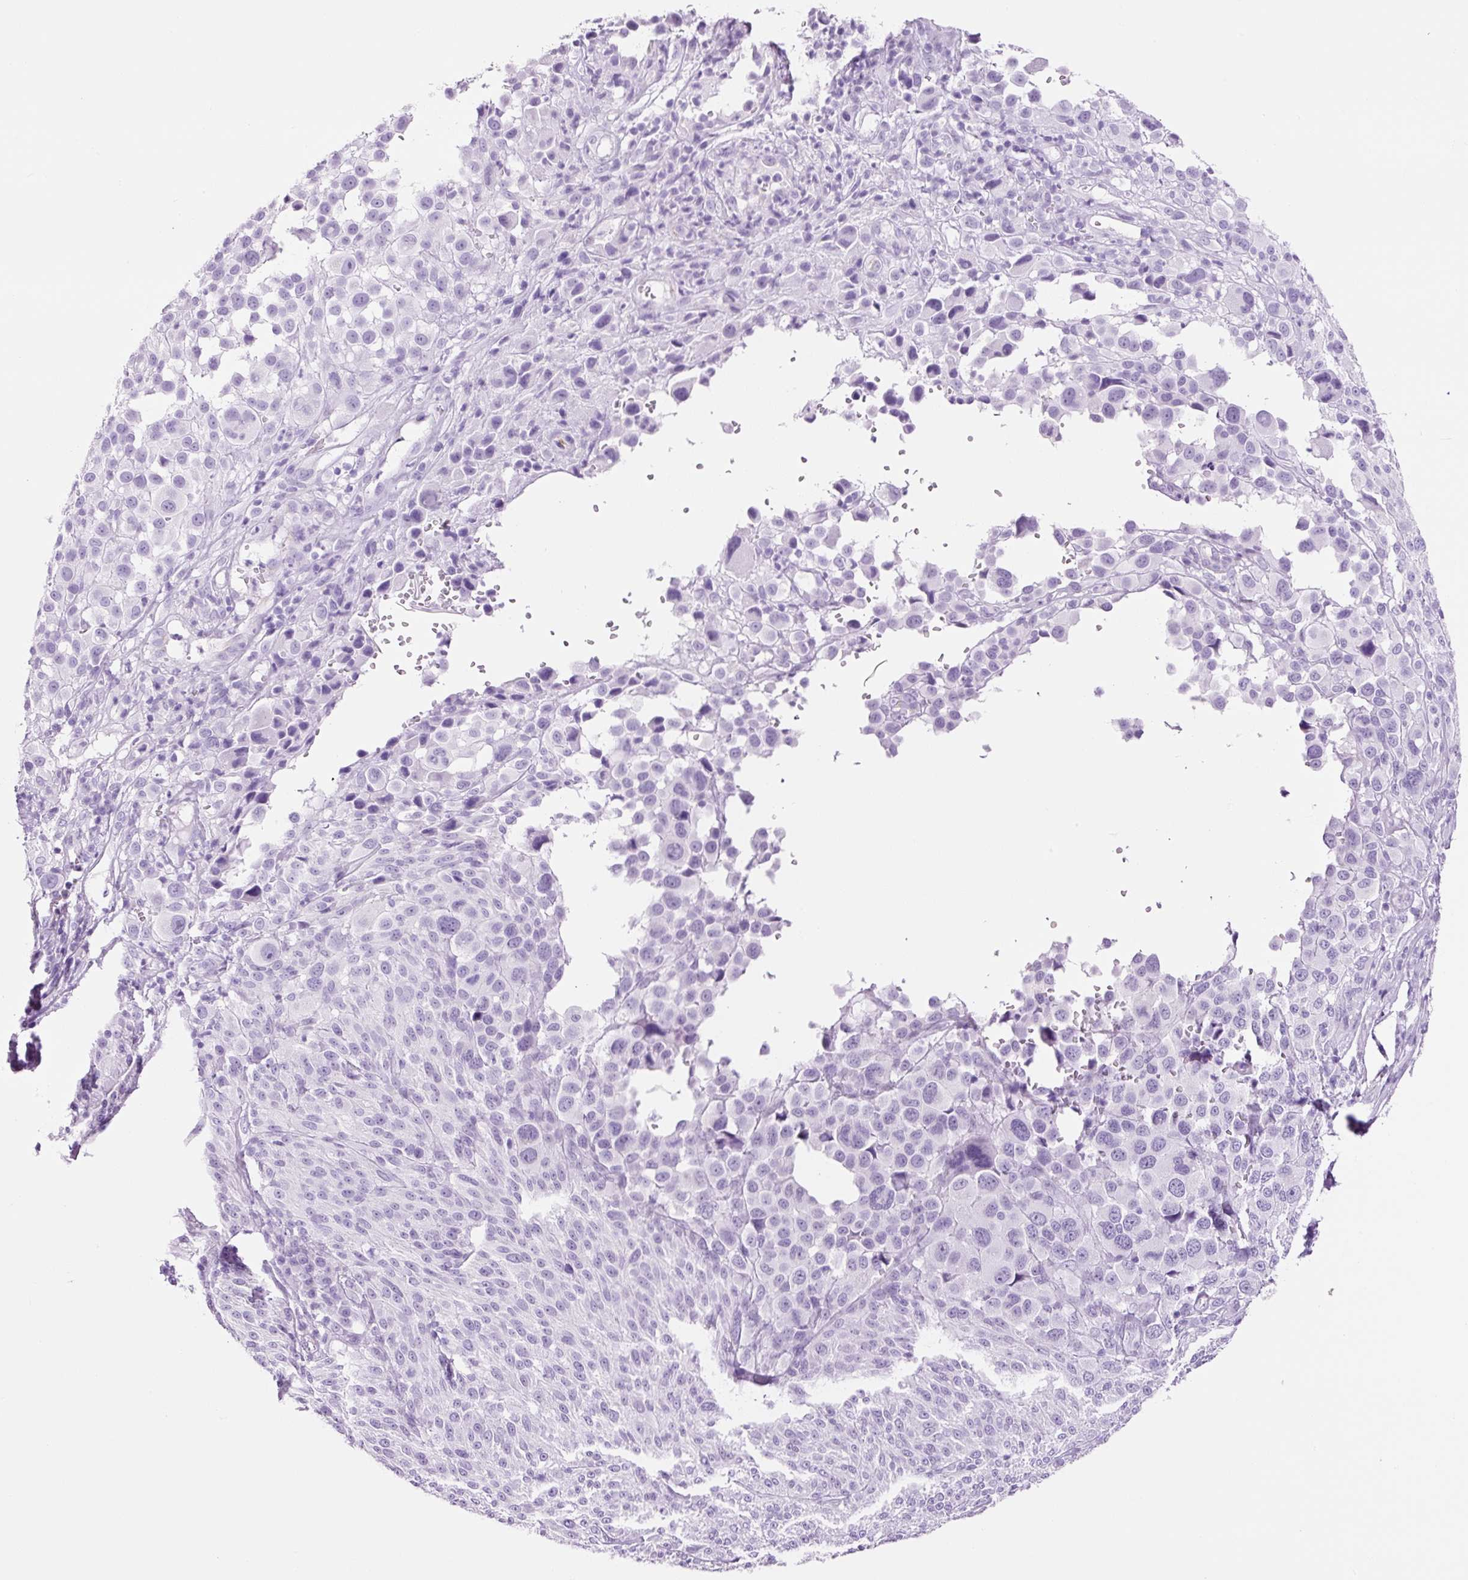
{"staining": {"intensity": "negative", "quantity": "none", "location": "none"}, "tissue": "melanoma", "cell_type": "Tumor cells", "image_type": "cancer", "snomed": [{"axis": "morphology", "description": "Malignant melanoma, NOS"}, {"axis": "topography", "description": "Skin of trunk"}], "caption": "High power microscopy micrograph of an immunohistochemistry image of malignant melanoma, revealing no significant expression in tumor cells.", "gene": "ADSS1", "patient": {"sex": "male", "age": 71}}